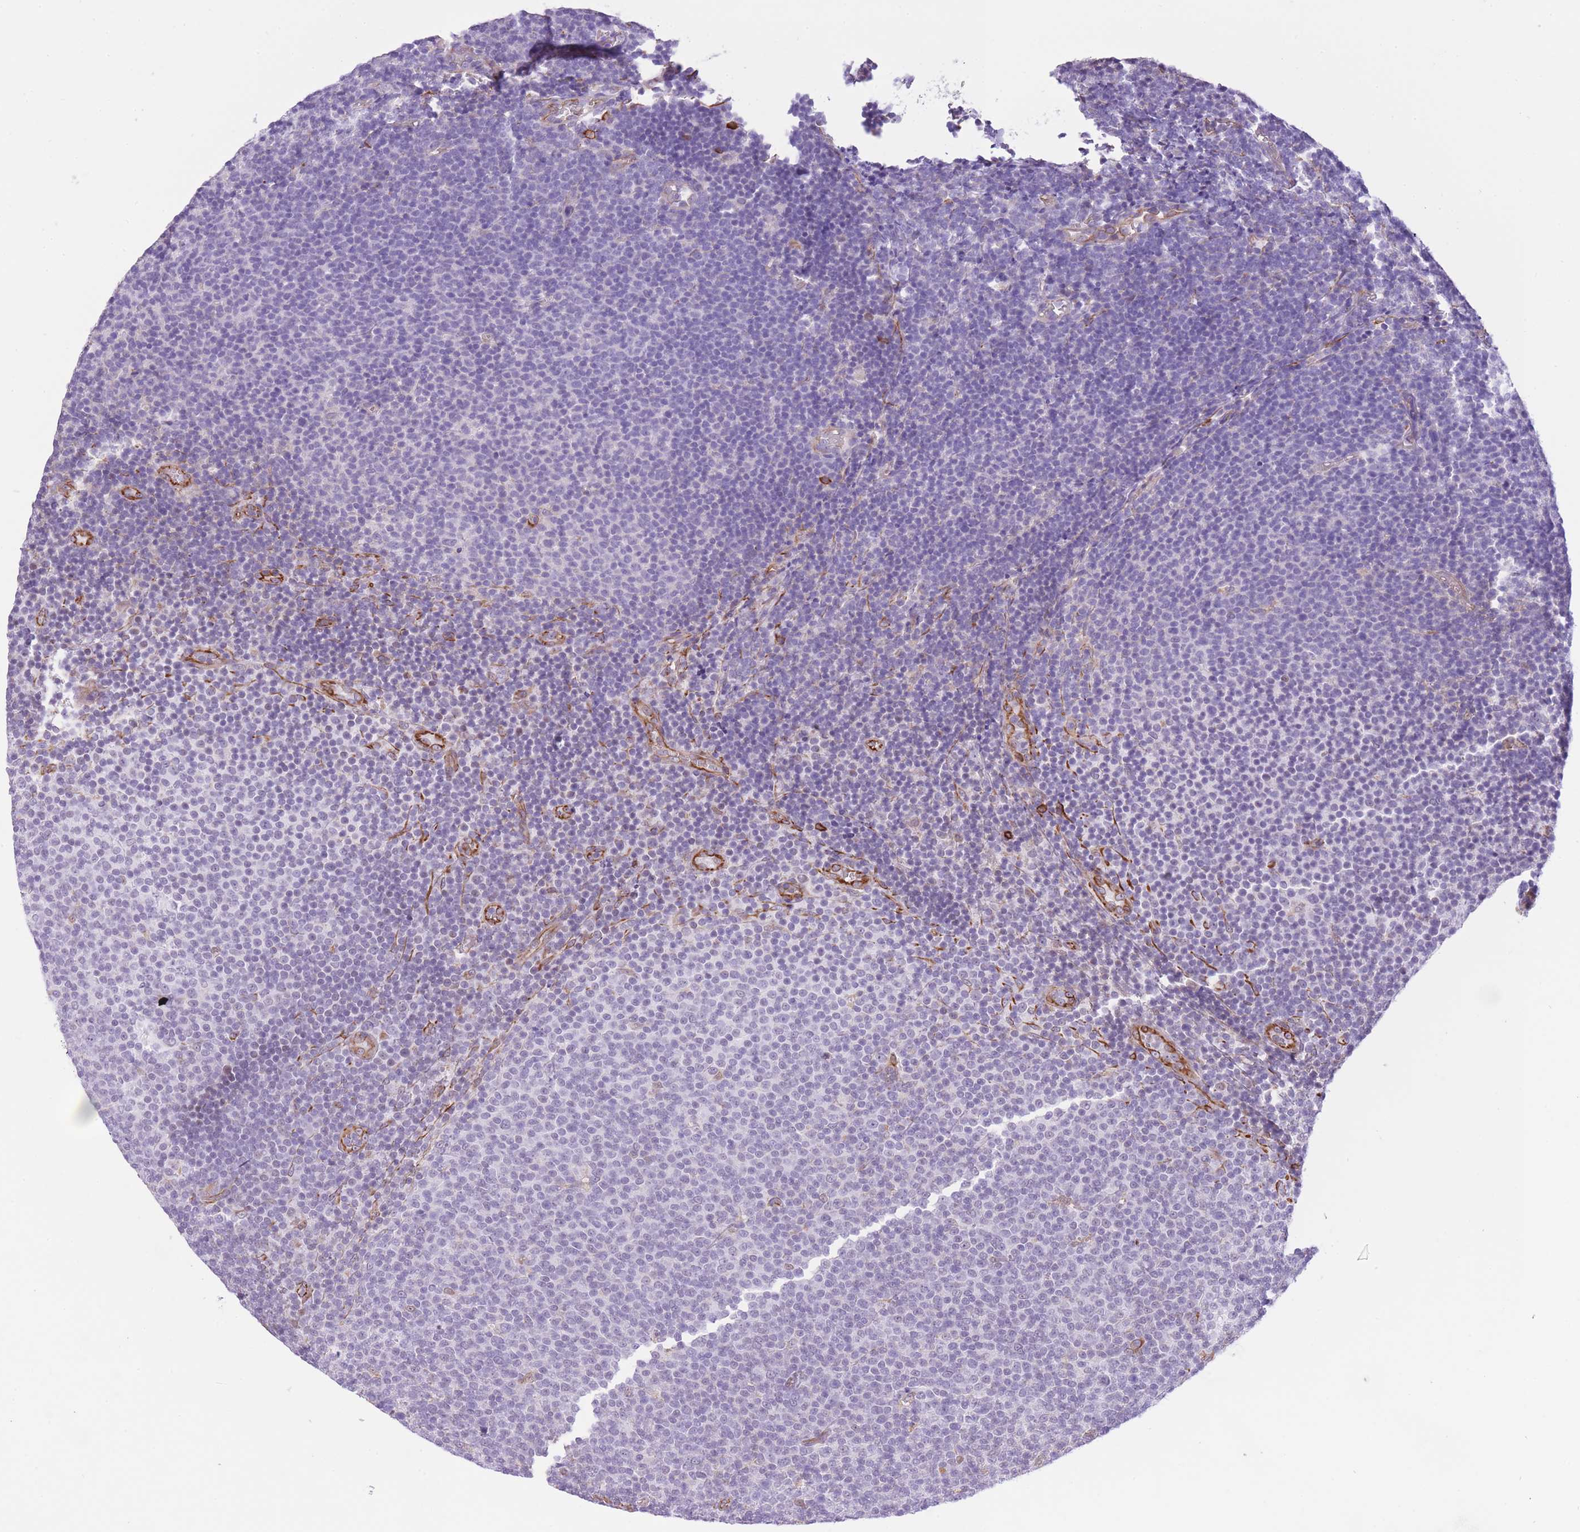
{"staining": {"intensity": "negative", "quantity": "none", "location": "none"}, "tissue": "lymphoma", "cell_type": "Tumor cells", "image_type": "cancer", "snomed": [{"axis": "morphology", "description": "Malignant lymphoma, non-Hodgkin's type, Low grade"}, {"axis": "topography", "description": "Lymph node"}], "caption": "The IHC image has no significant positivity in tumor cells of malignant lymphoma, non-Hodgkin's type (low-grade) tissue.", "gene": "MEIOSIN", "patient": {"sex": "male", "age": 66}}